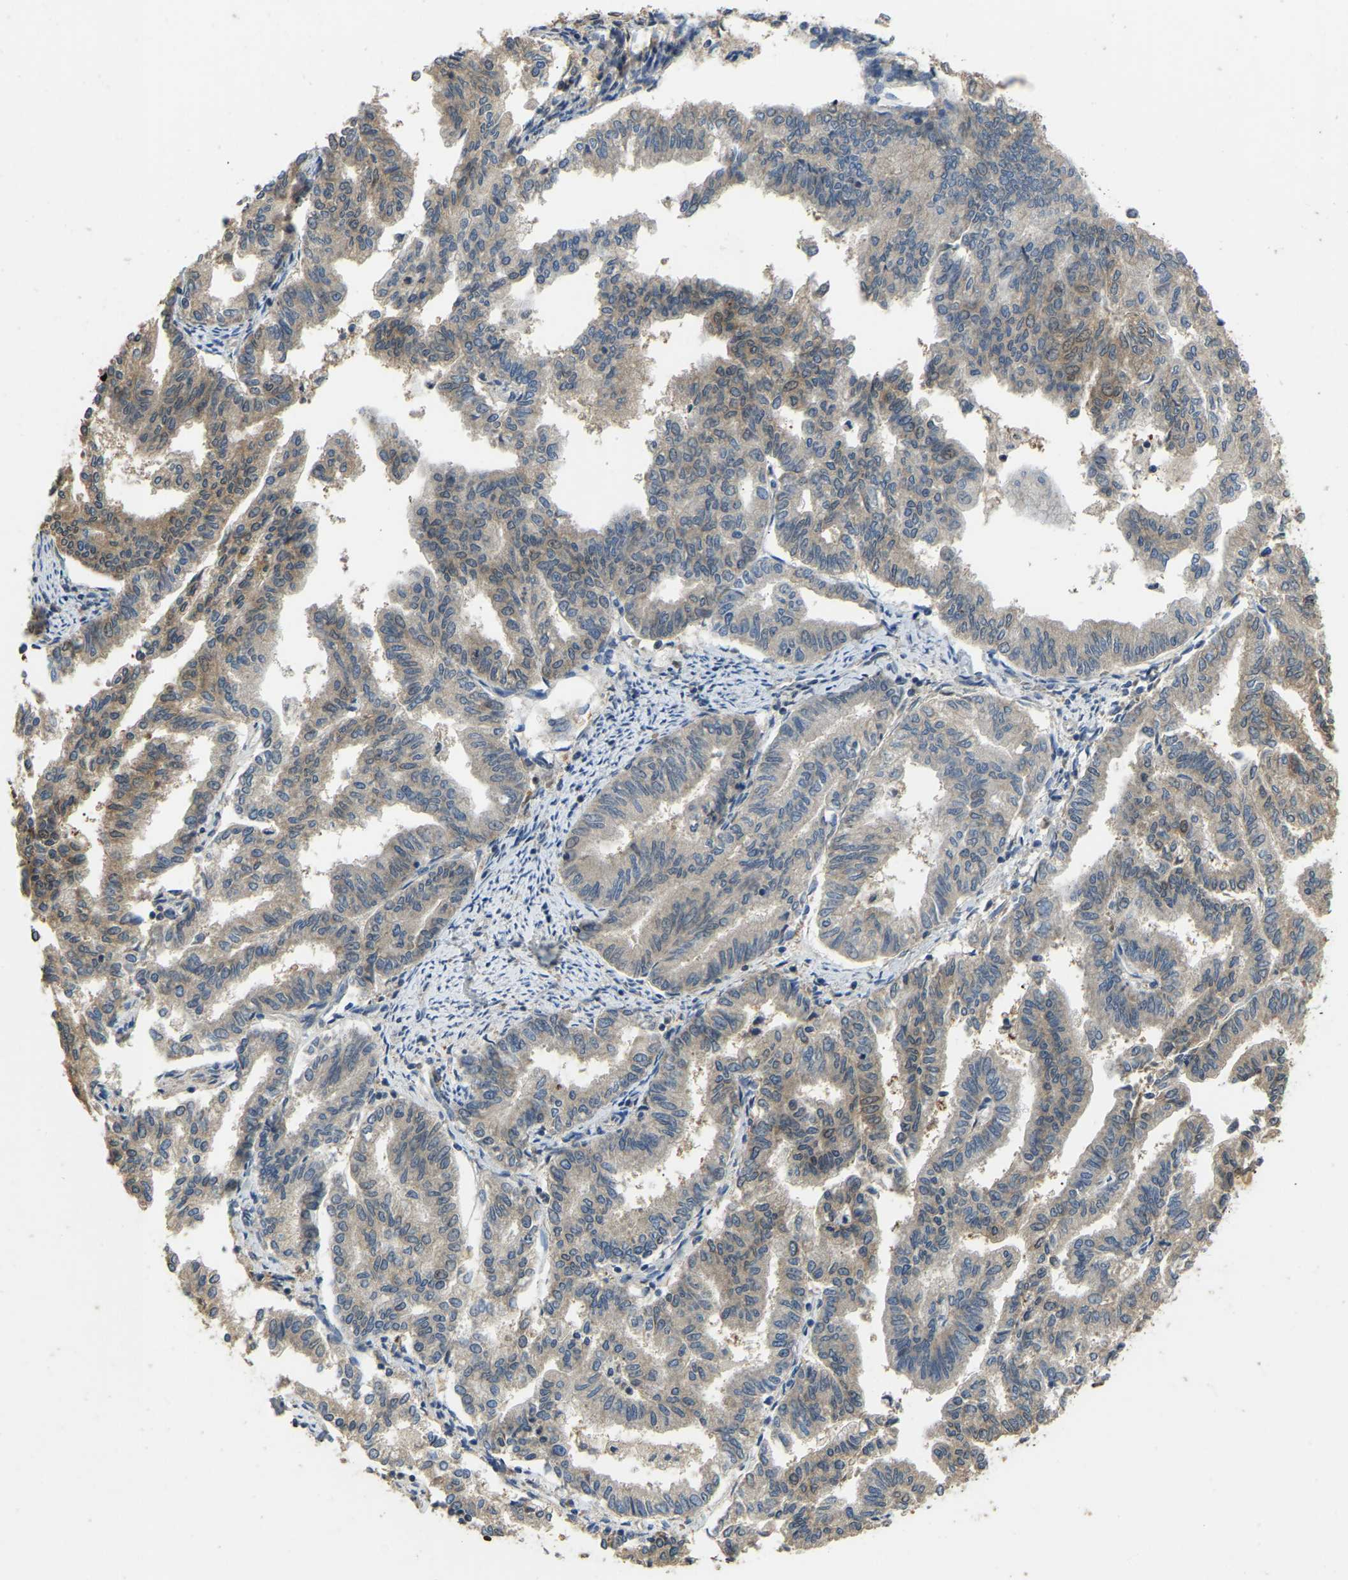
{"staining": {"intensity": "moderate", "quantity": "25%-75%", "location": "cytoplasmic/membranous"}, "tissue": "endometrial cancer", "cell_type": "Tumor cells", "image_type": "cancer", "snomed": [{"axis": "morphology", "description": "Adenocarcinoma, NOS"}, {"axis": "topography", "description": "Endometrium"}], "caption": "About 25%-75% of tumor cells in endometrial cancer reveal moderate cytoplasmic/membranous protein staining as visualized by brown immunohistochemical staining.", "gene": "TUFM", "patient": {"sex": "female", "age": 79}}